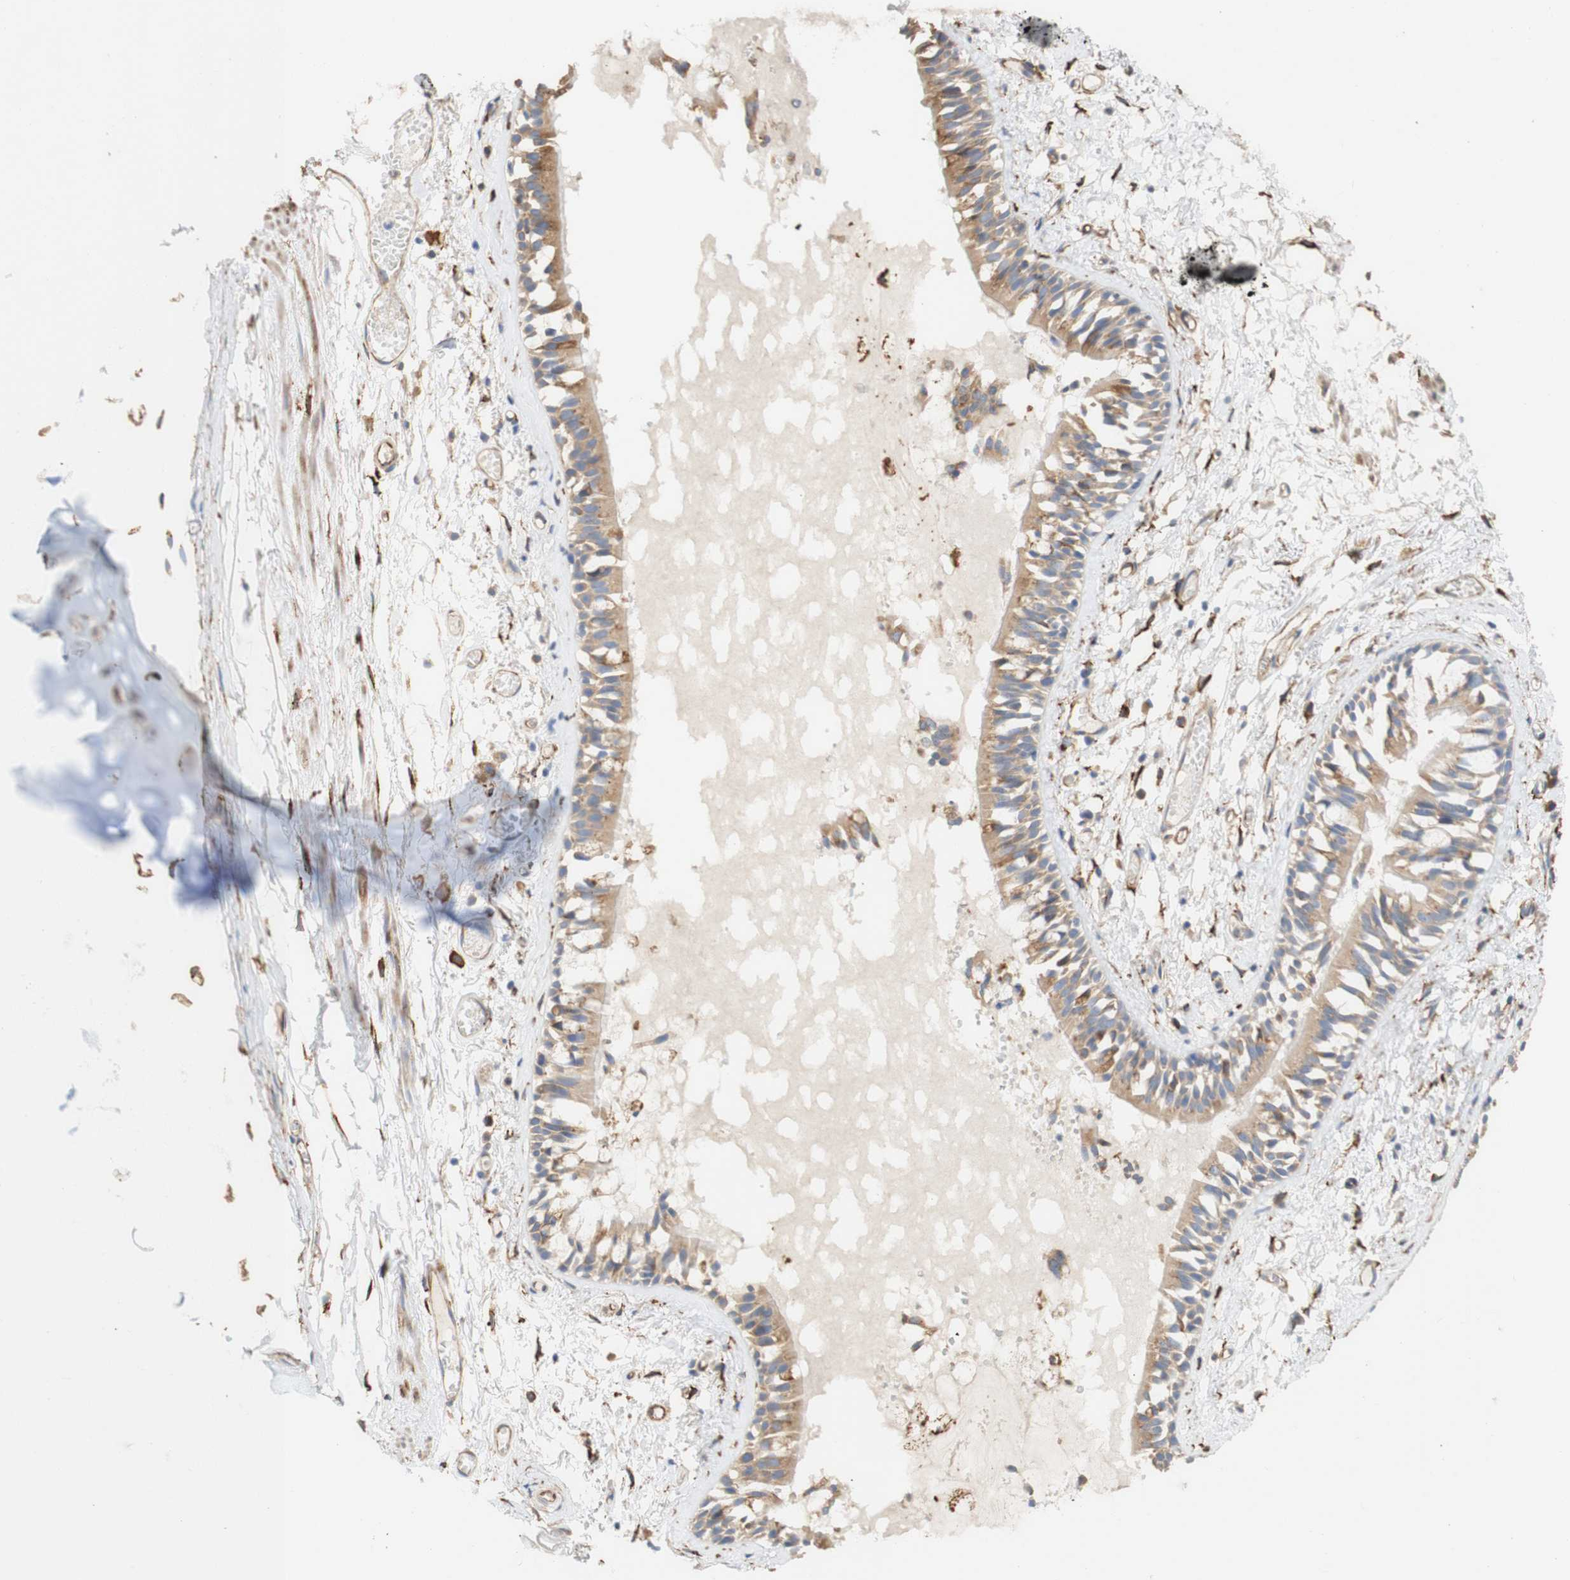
{"staining": {"intensity": "moderate", "quantity": ">75%", "location": "cytoplasmic/membranous"}, "tissue": "bronchus", "cell_type": "Respiratory epithelial cells", "image_type": "normal", "snomed": [{"axis": "morphology", "description": "Normal tissue, NOS"}, {"axis": "morphology", "description": "Inflammation, NOS"}, {"axis": "topography", "description": "Cartilage tissue"}, {"axis": "topography", "description": "Lung"}], "caption": "Respiratory epithelial cells display moderate cytoplasmic/membranous staining in approximately >75% of cells in unremarkable bronchus.", "gene": "EIF2AK4", "patient": {"sex": "male", "age": 71}}